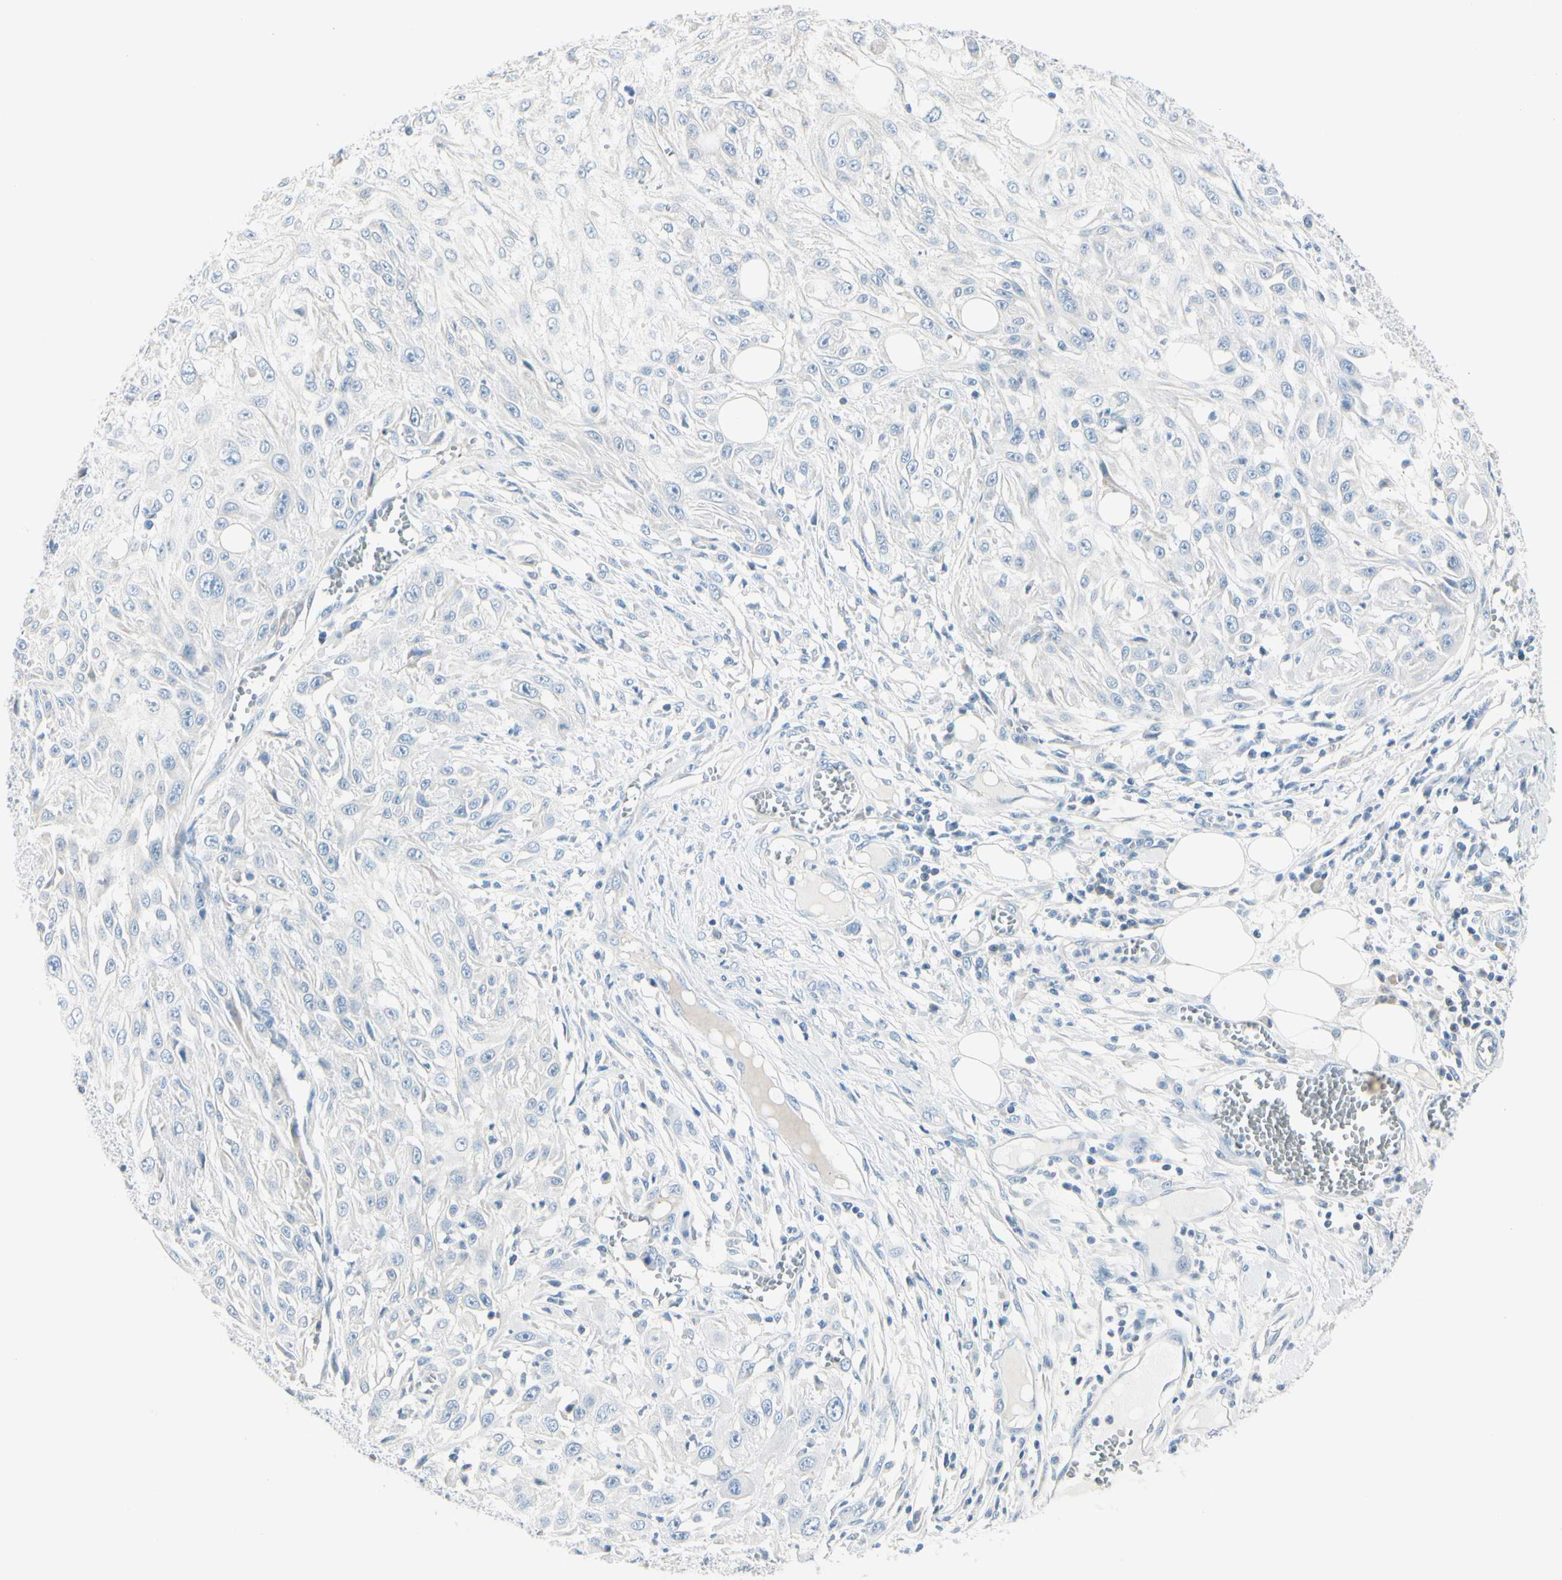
{"staining": {"intensity": "negative", "quantity": "none", "location": "none"}, "tissue": "skin cancer", "cell_type": "Tumor cells", "image_type": "cancer", "snomed": [{"axis": "morphology", "description": "Squamous cell carcinoma, NOS"}, {"axis": "topography", "description": "Skin"}], "caption": "The IHC micrograph has no significant positivity in tumor cells of skin cancer tissue. The staining is performed using DAB brown chromogen with nuclei counter-stained in using hematoxylin.", "gene": "PEBP1", "patient": {"sex": "male", "age": 75}}